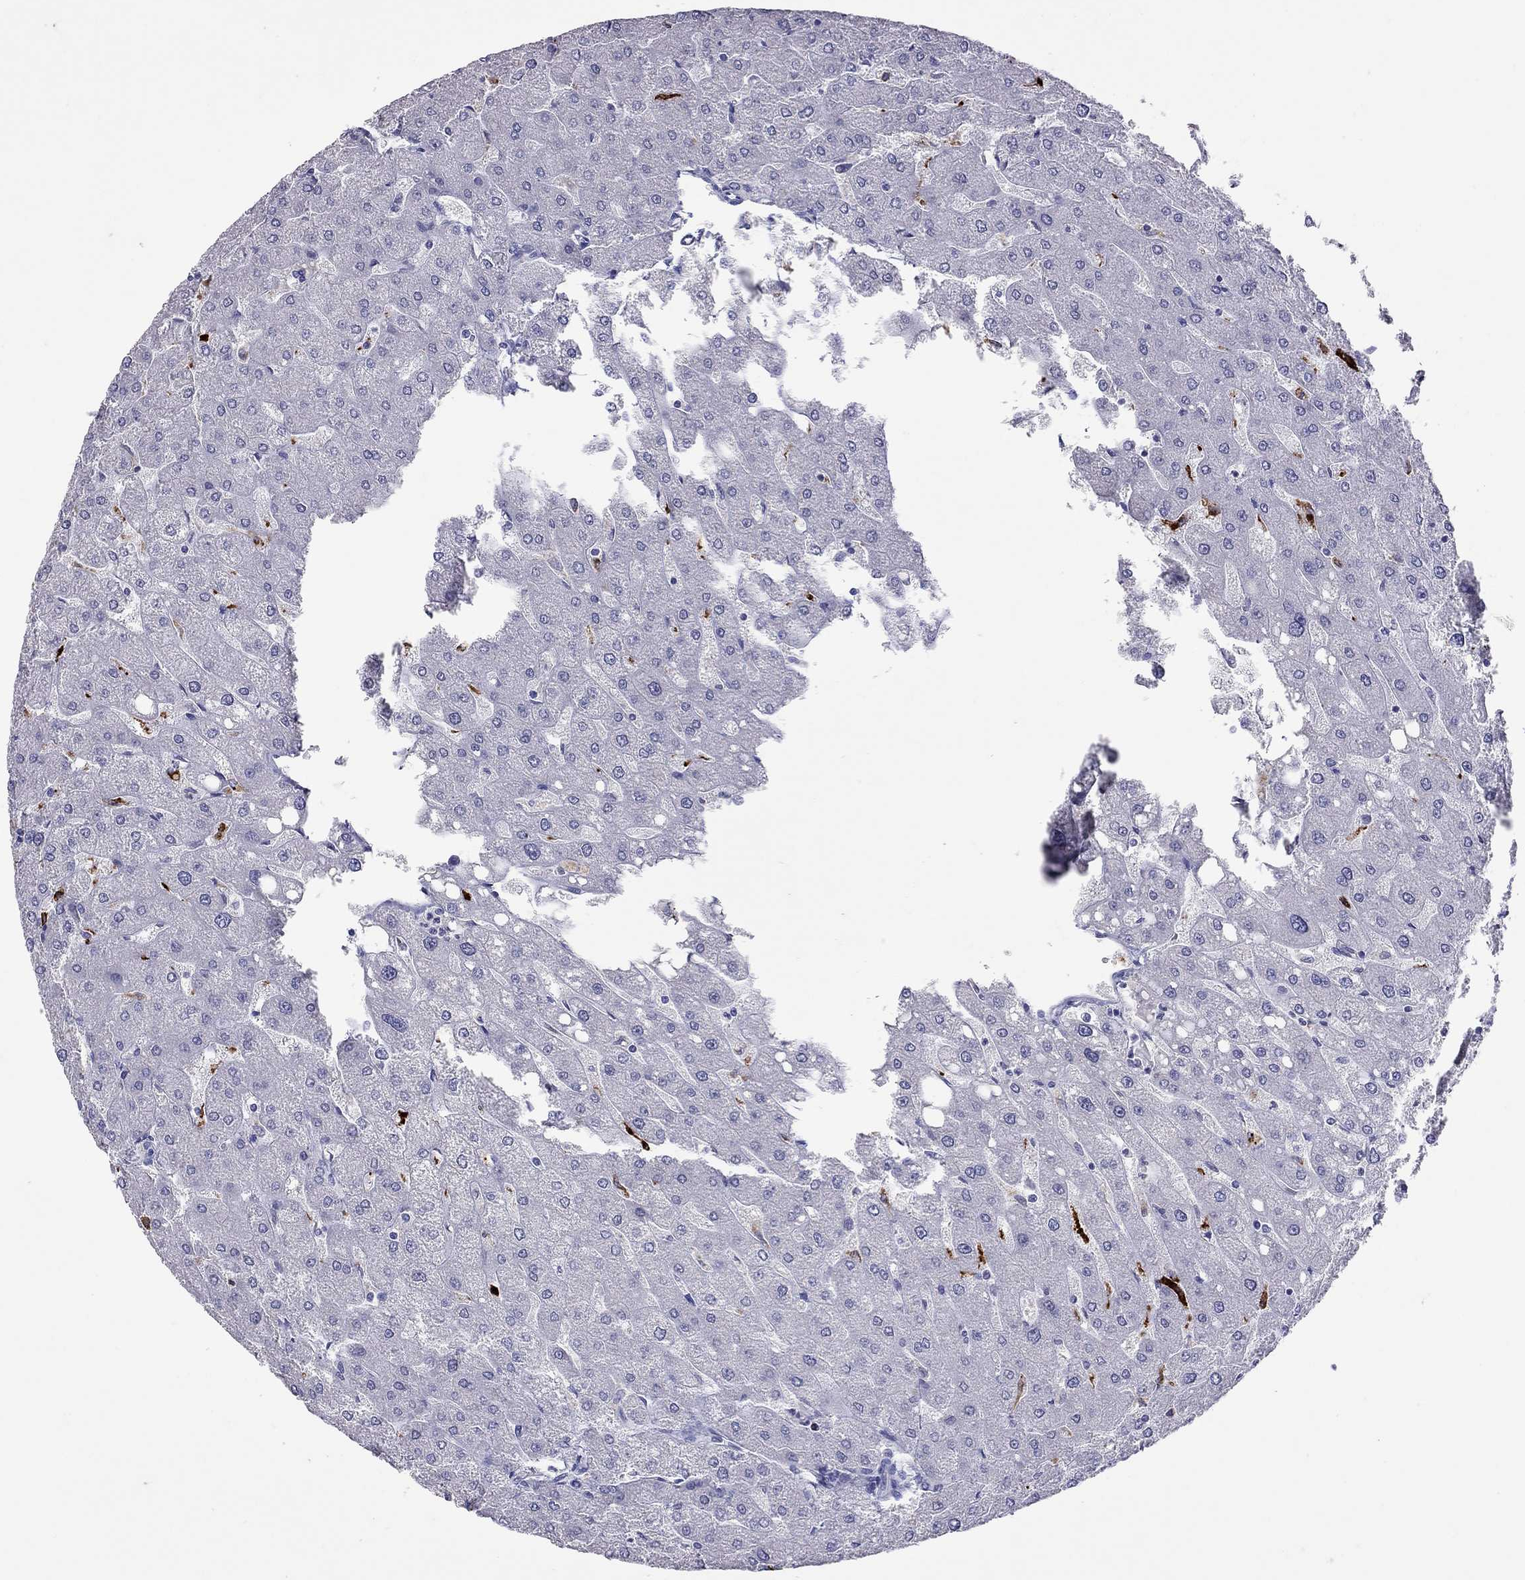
{"staining": {"intensity": "negative", "quantity": "none", "location": "none"}, "tissue": "liver", "cell_type": "Cholangiocytes", "image_type": "normal", "snomed": [{"axis": "morphology", "description": "Normal tissue, NOS"}, {"axis": "topography", "description": "Liver"}], "caption": "IHC histopathology image of normal liver stained for a protein (brown), which shows no expression in cholangiocytes.", "gene": "SLAMF1", "patient": {"sex": "male", "age": 67}}